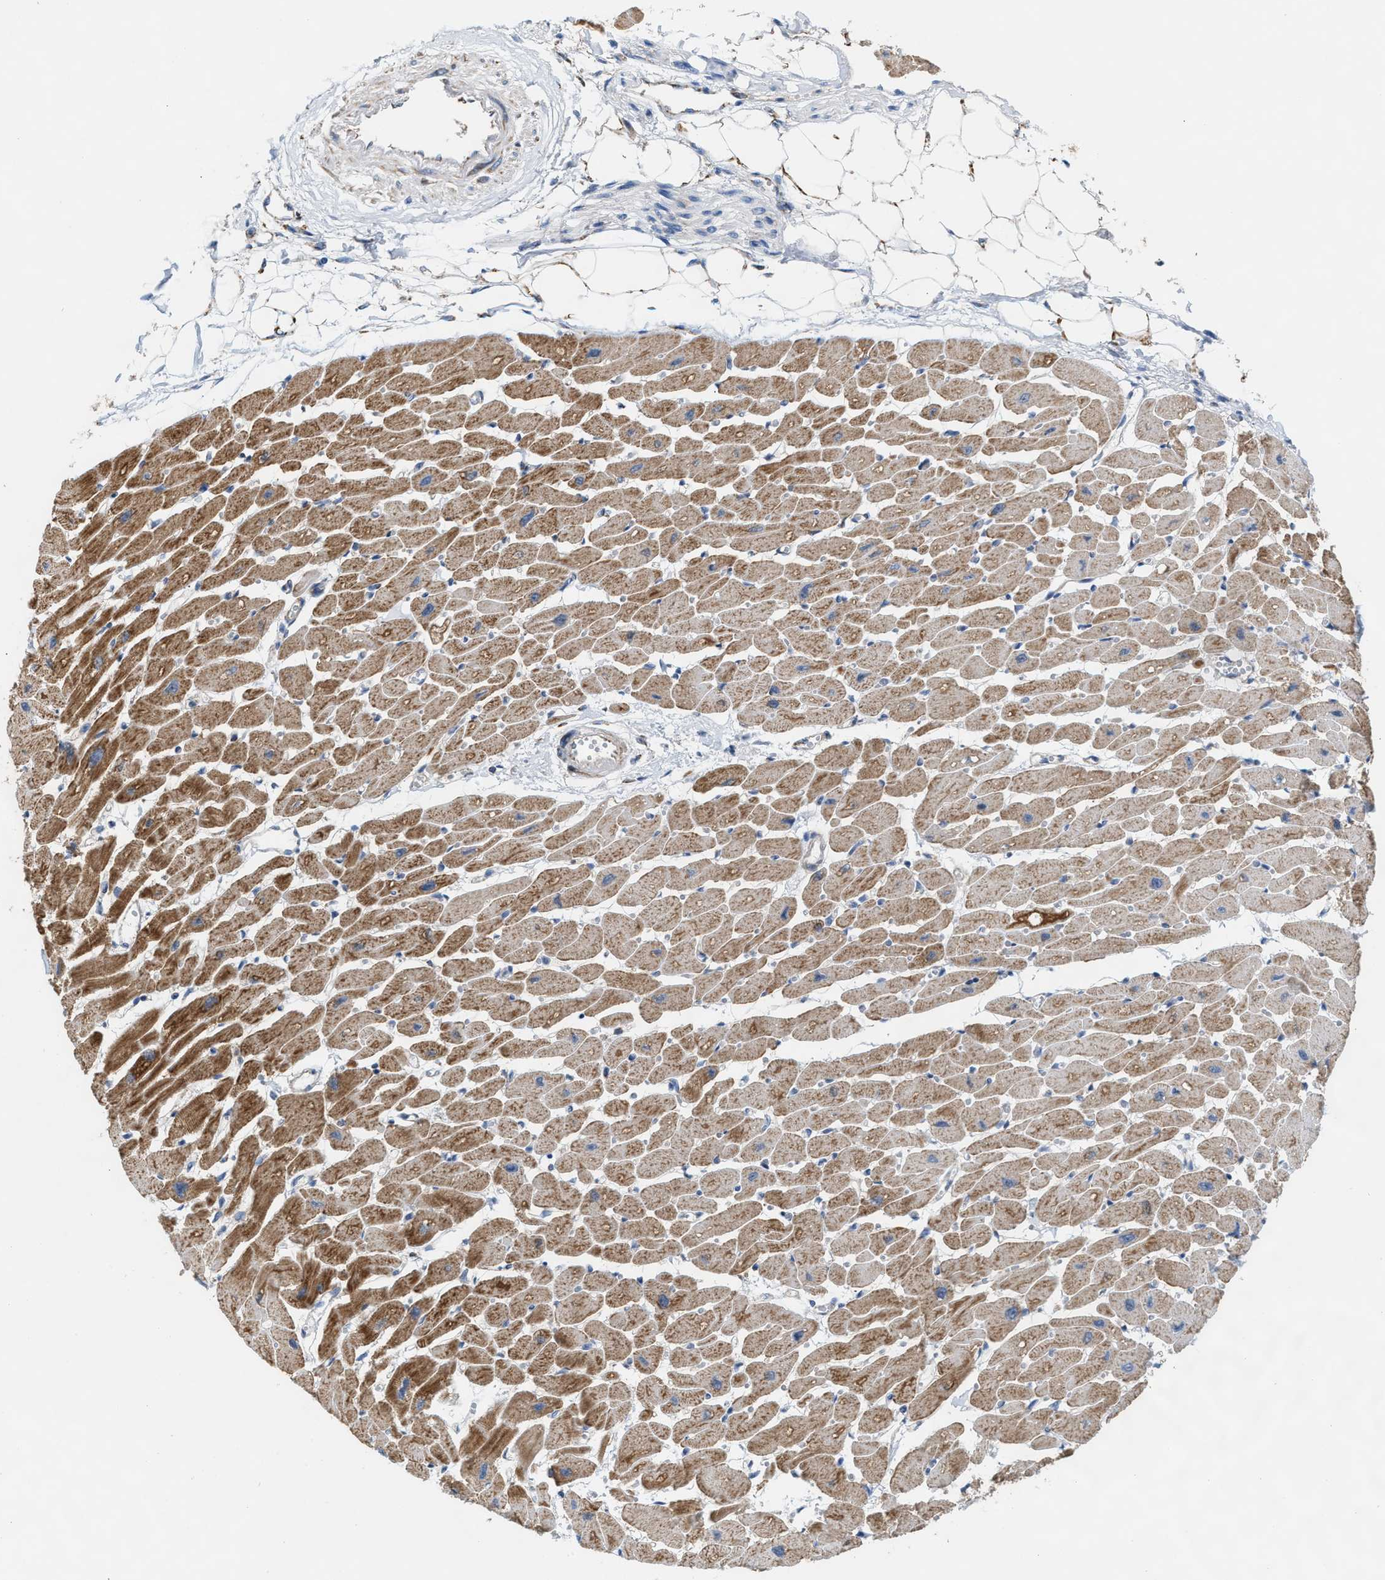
{"staining": {"intensity": "strong", "quantity": ">75%", "location": "cytoplasmic/membranous"}, "tissue": "heart muscle", "cell_type": "Cardiomyocytes", "image_type": "normal", "snomed": [{"axis": "morphology", "description": "Normal tissue, NOS"}, {"axis": "topography", "description": "Heart"}], "caption": "Brown immunohistochemical staining in normal heart muscle shows strong cytoplasmic/membranous expression in about >75% of cardiomyocytes. Nuclei are stained in blue.", "gene": "PMPCA", "patient": {"sex": "female", "age": 54}}